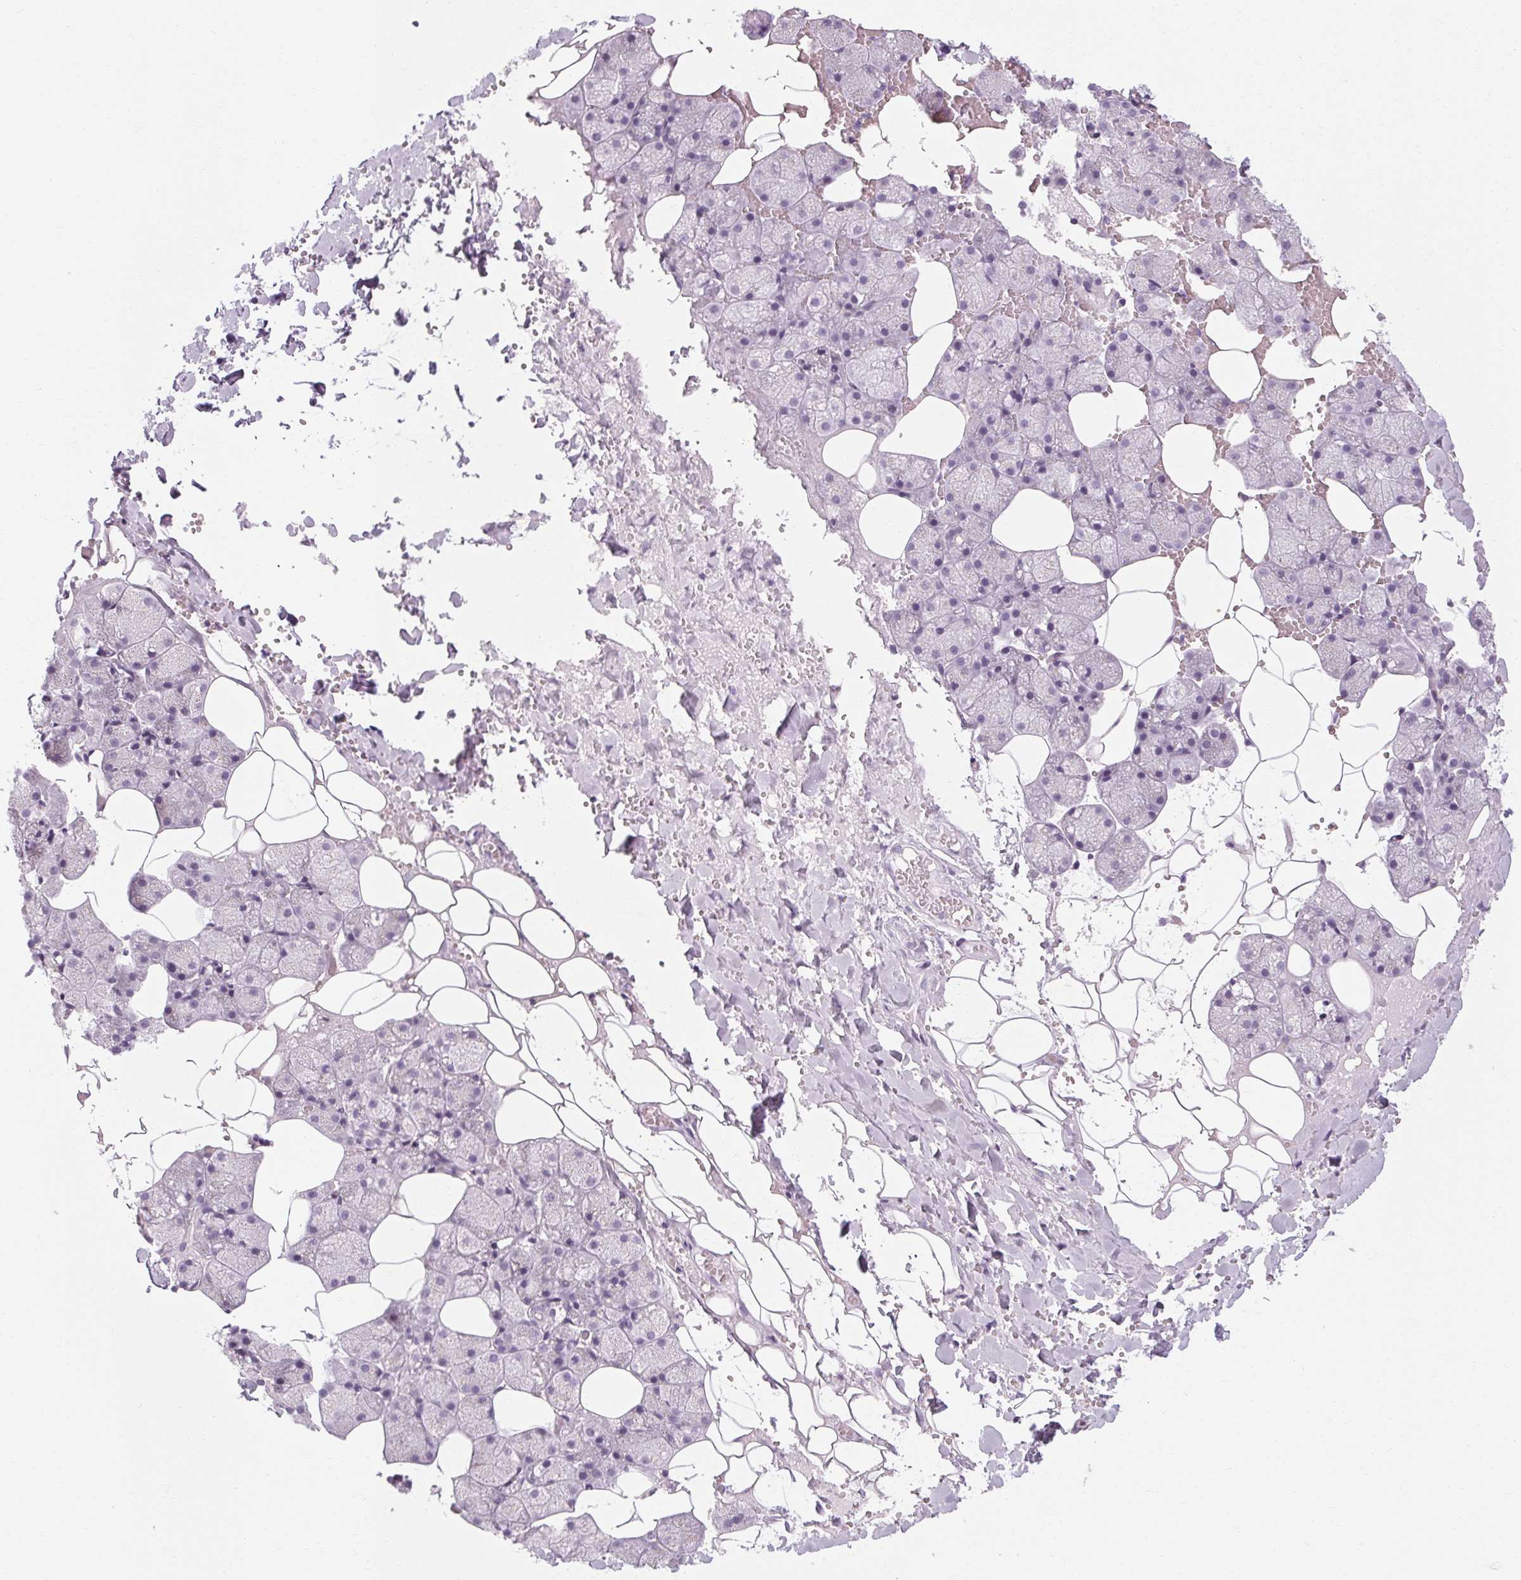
{"staining": {"intensity": "negative", "quantity": "none", "location": "none"}, "tissue": "salivary gland", "cell_type": "Glandular cells", "image_type": "normal", "snomed": [{"axis": "morphology", "description": "Normal tissue, NOS"}, {"axis": "topography", "description": "Salivary gland"}], "caption": "A high-resolution micrograph shows IHC staining of unremarkable salivary gland, which shows no significant staining in glandular cells.", "gene": "POMC", "patient": {"sex": "male", "age": 38}}